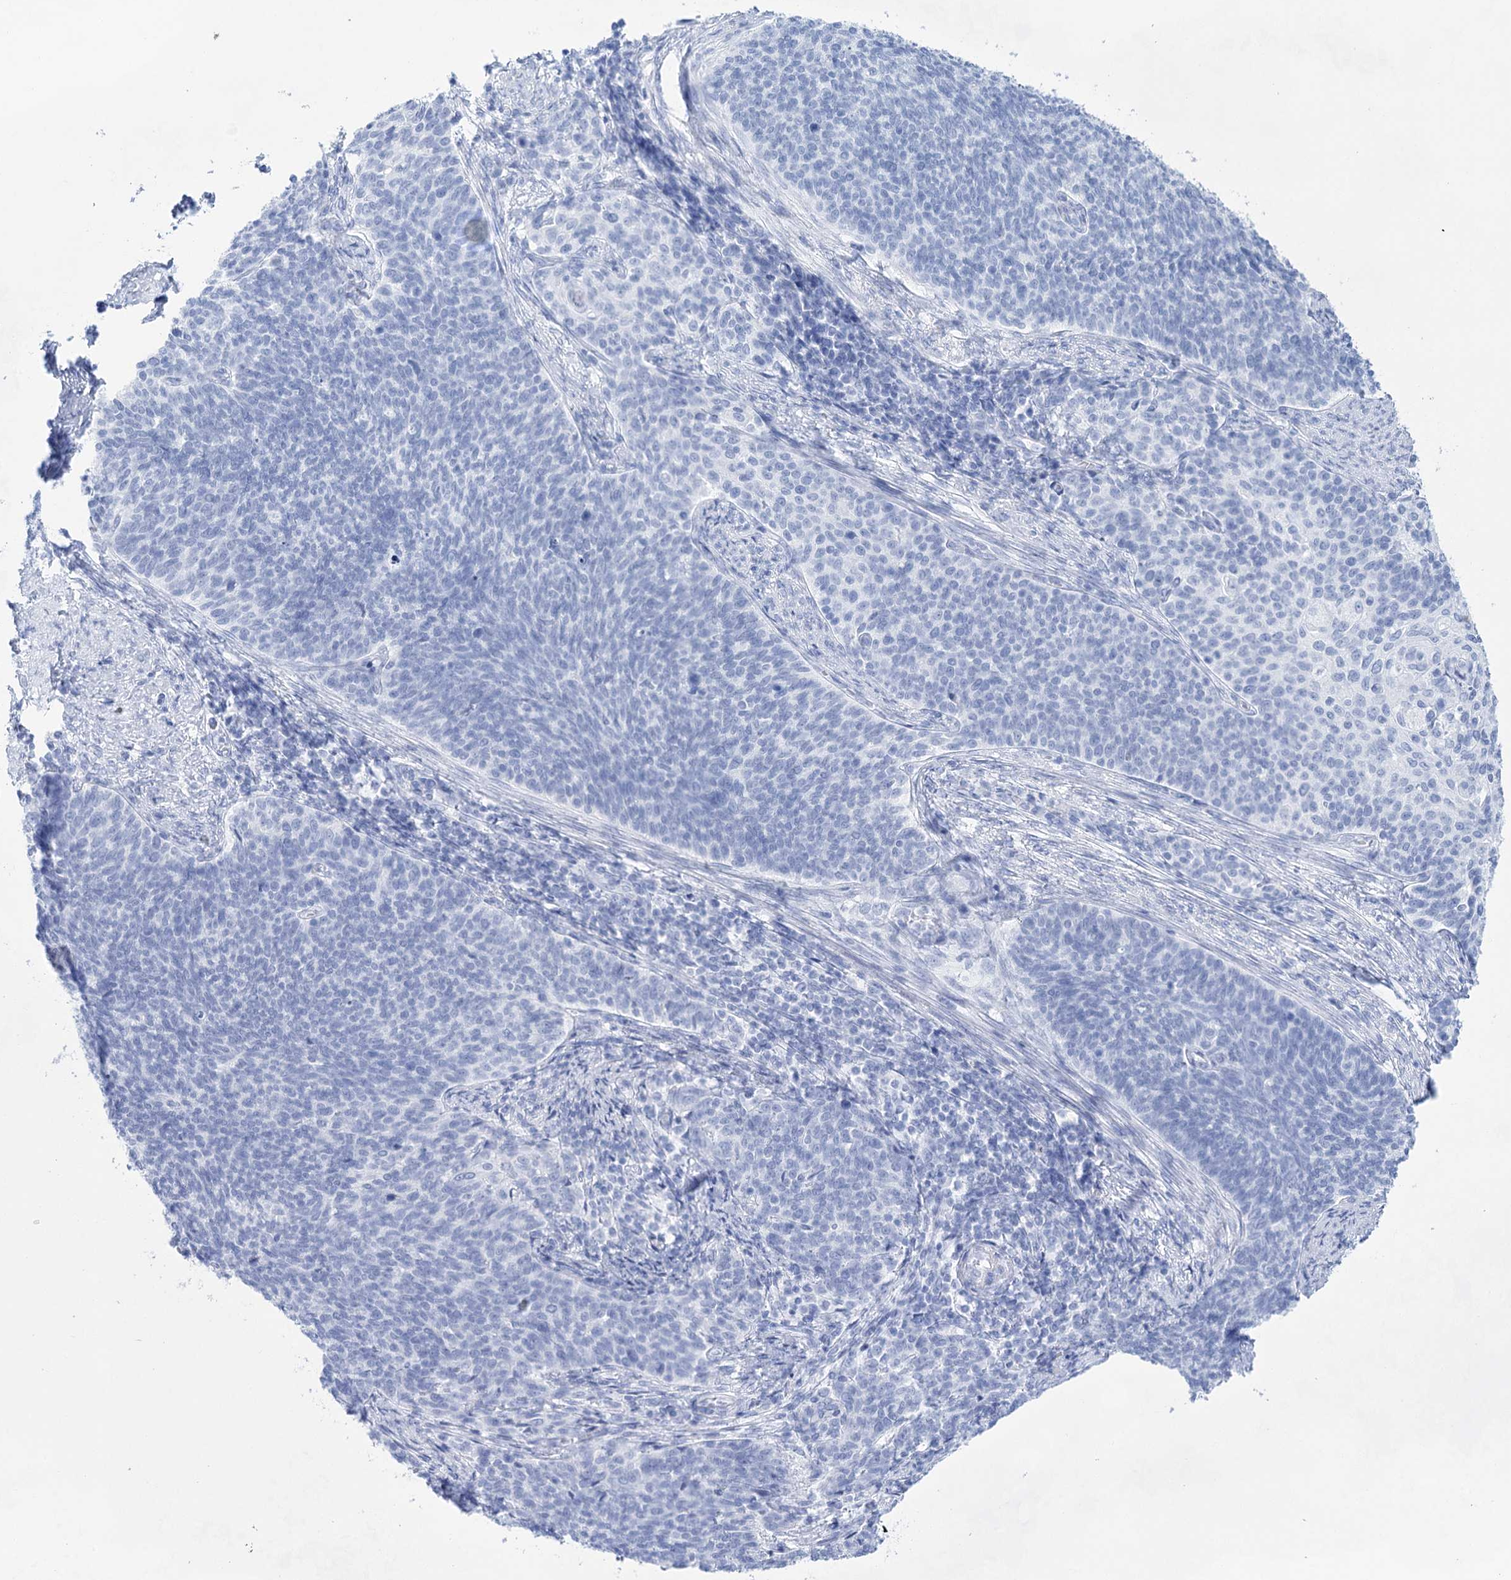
{"staining": {"intensity": "negative", "quantity": "none", "location": "none"}, "tissue": "cervical cancer", "cell_type": "Tumor cells", "image_type": "cancer", "snomed": [{"axis": "morphology", "description": "Squamous cell carcinoma, NOS"}, {"axis": "topography", "description": "Cervix"}], "caption": "DAB immunohistochemical staining of cervical squamous cell carcinoma displays no significant expression in tumor cells.", "gene": "LALBA", "patient": {"sex": "female", "age": 39}}